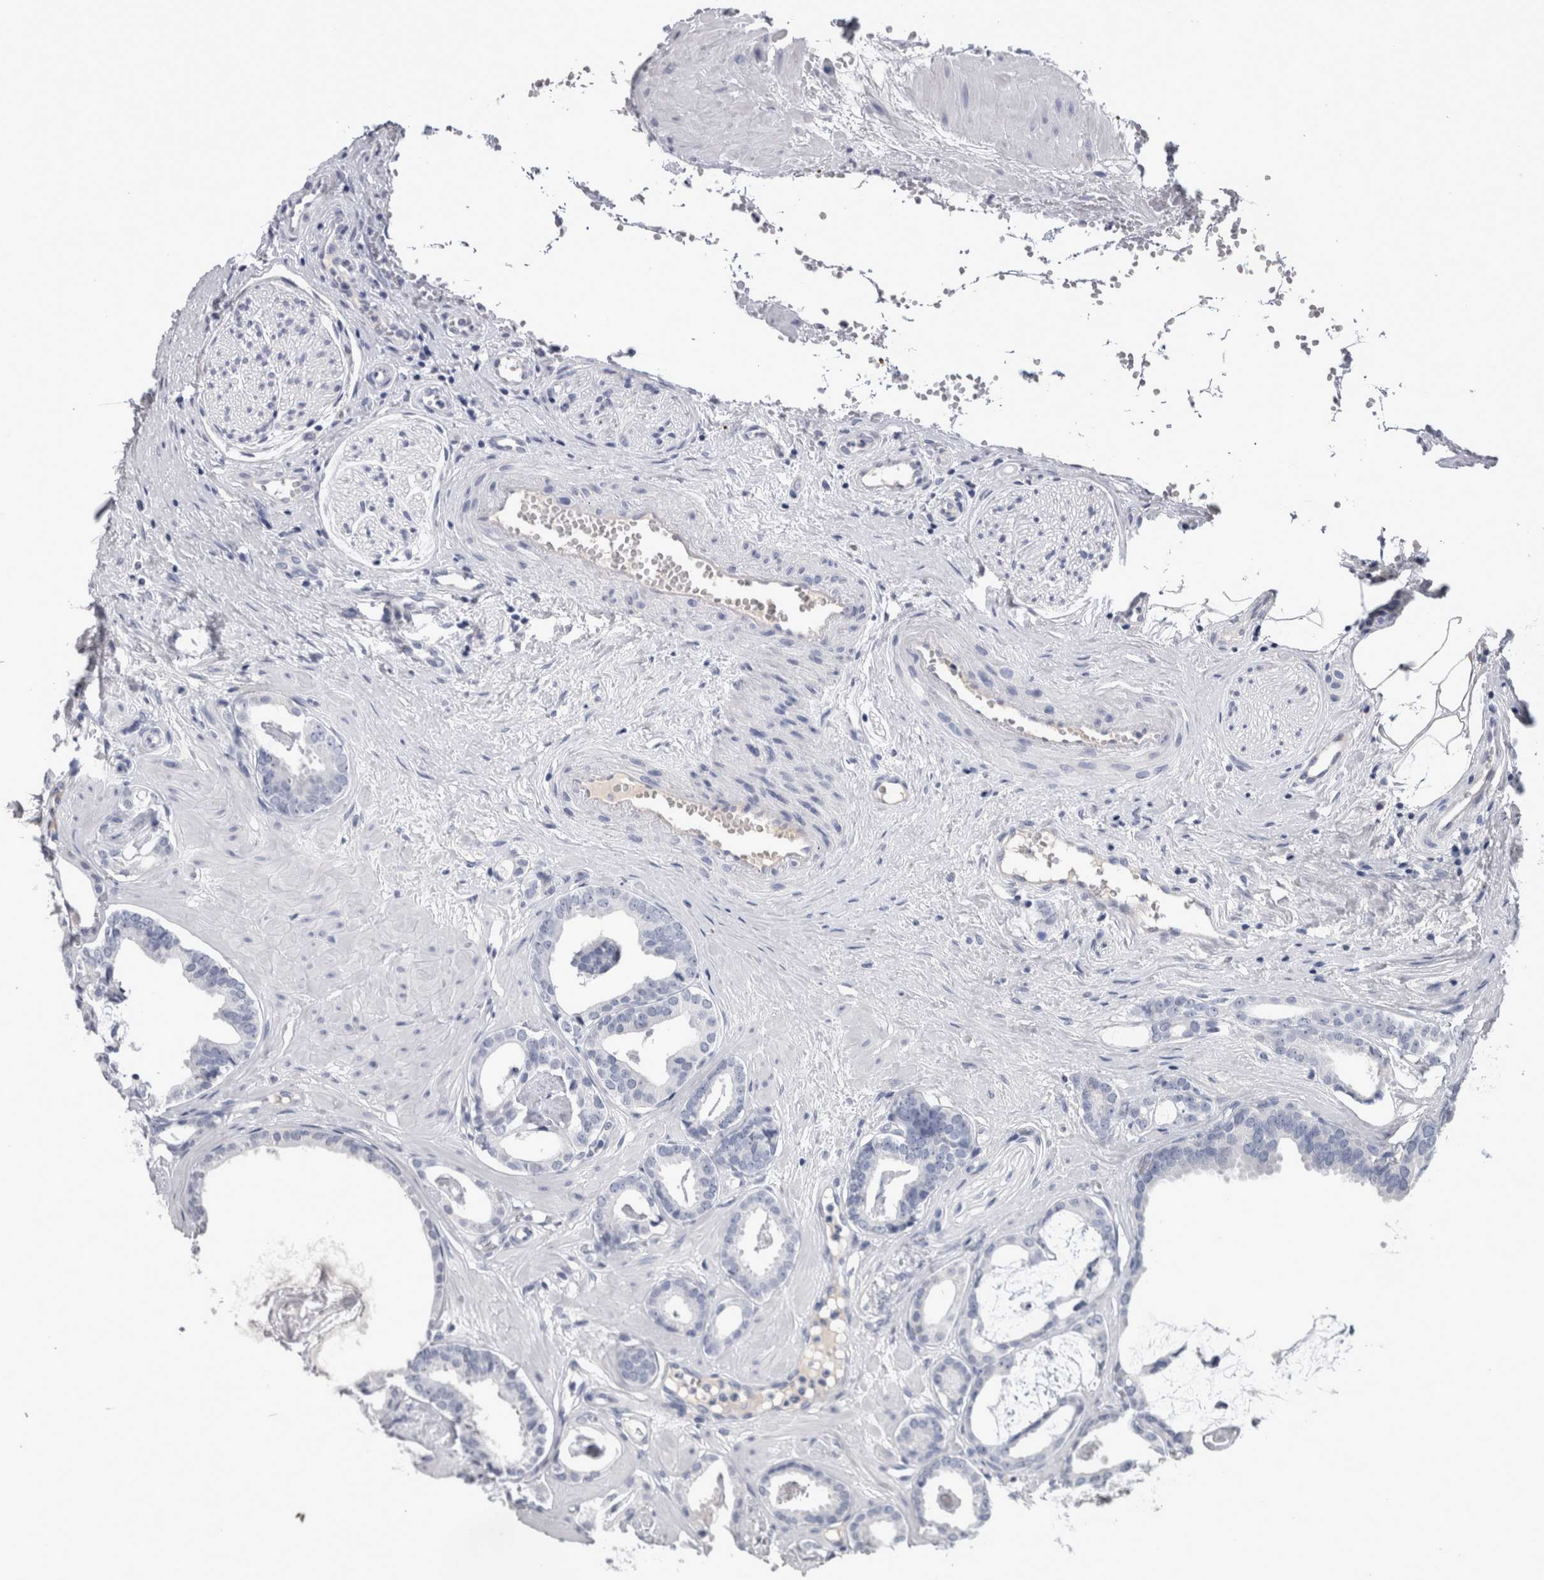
{"staining": {"intensity": "negative", "quantity": "none", "location": "none"}, "tissue": "prostate cancer", "cell_type": "Tumor cells", "image_type": "cancer", "snomed": [{"axis": "morphology", "description": "Adenocarcinoma, Low grade"}, {"axis": "topography", "description": "Prostate"}], "caption": "A histopathology image of low-grade adenocarcinoma (prostate) stained for a protein demonstrates no brown staining in tumor cells.", "gene": "PAX5", "patient": {"sex": "male", "age": 53}}